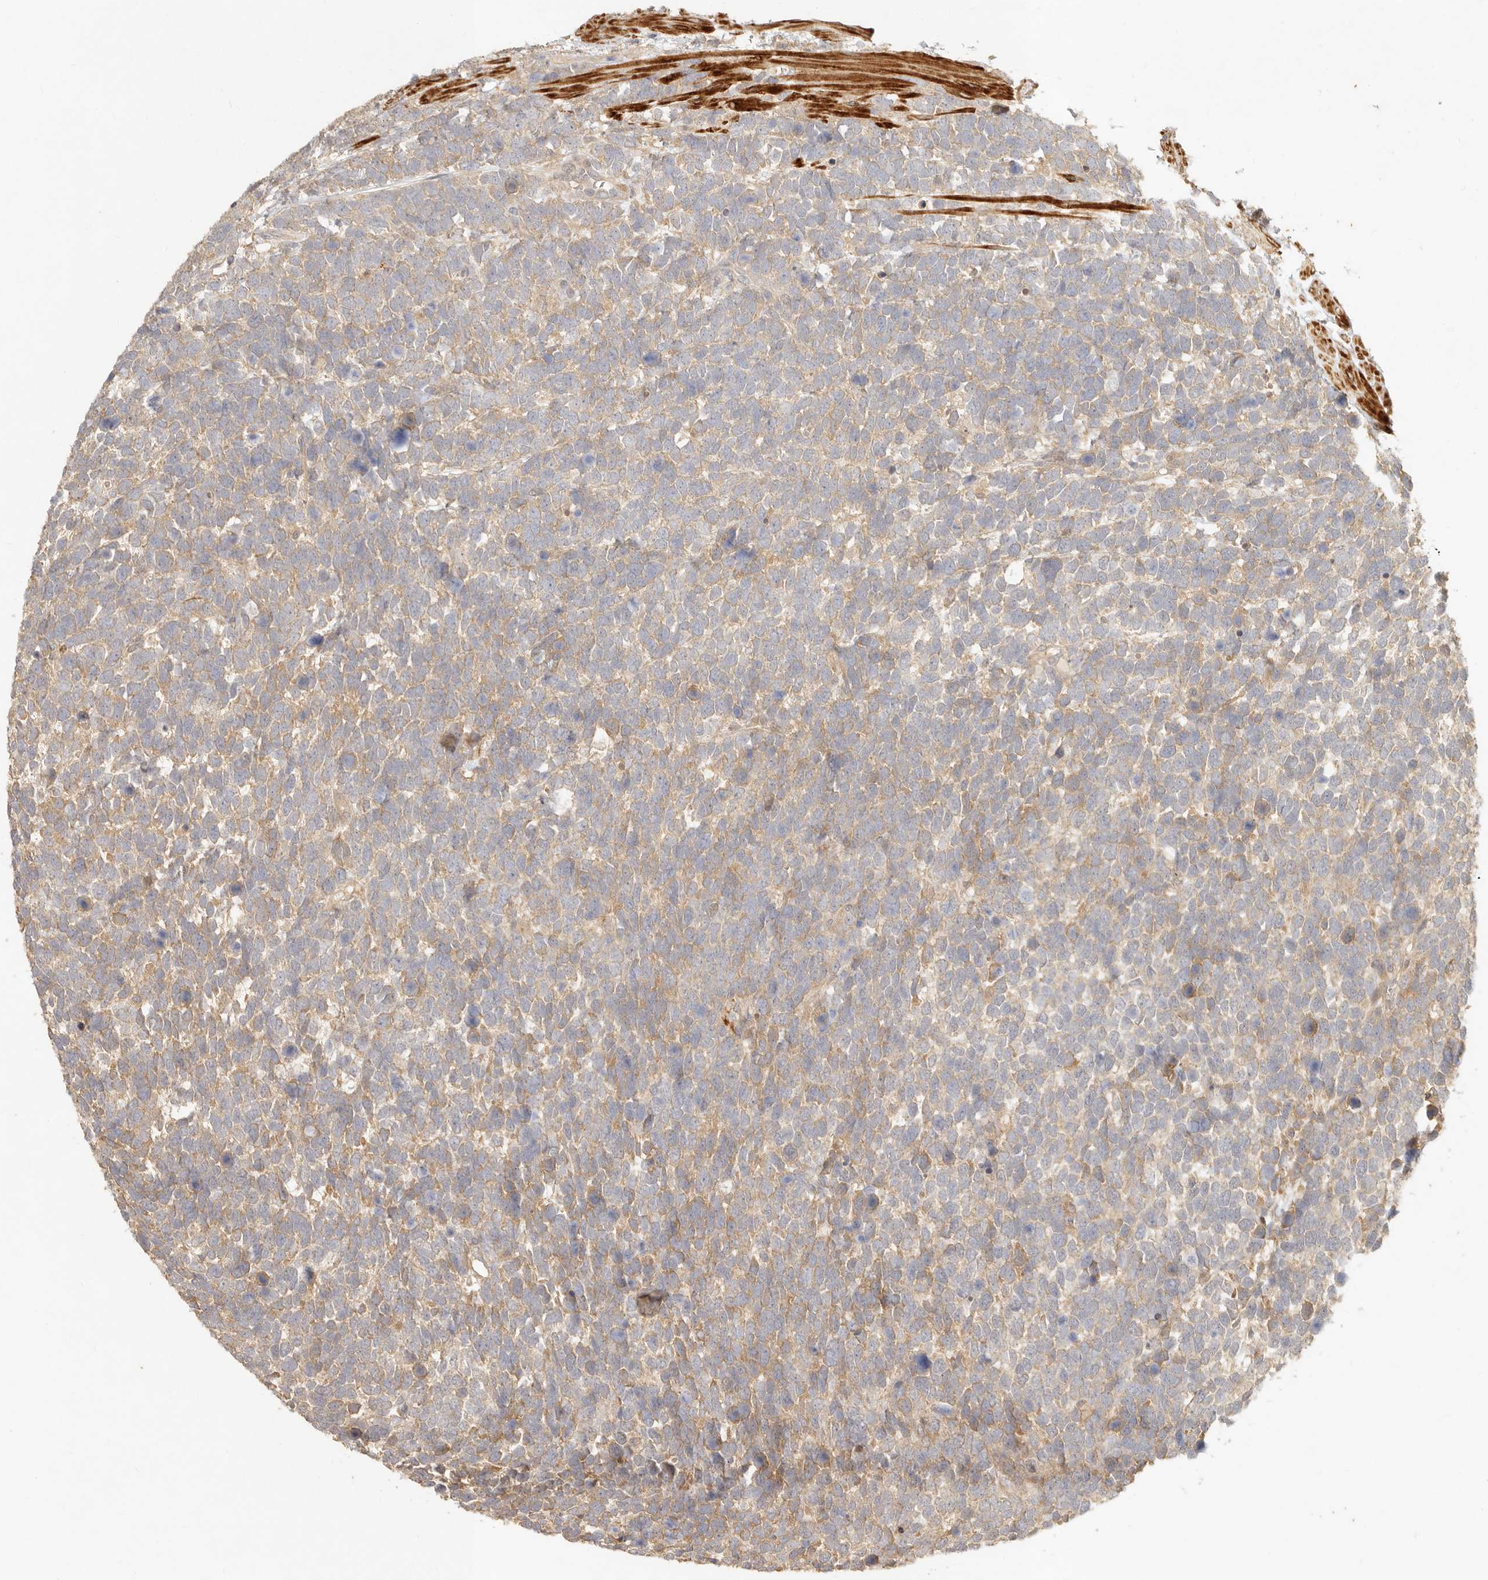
{"staining": {"intensity": "weak", "quantity": ">75%", "location": "cytoplasmic/membranous"}, "tissue": "urothelial cancer", "cell_type": "Tumor cells", "image_type": "cancer", "snomed": [{"axis": "morphology", "description": "Urothelial carcinoma, High grade"}, {"axis": "topography", "description": "Urinary bladder"}], "caption": "A micrograph showing weak cytoplasmic/membranous positivity in approximately >75% of tumor cells in urothelial cancer, as visualized by brown immunohistochemical staining.", "gene": "VIPR1", "patient": {"sex": "female", "age": 82}}